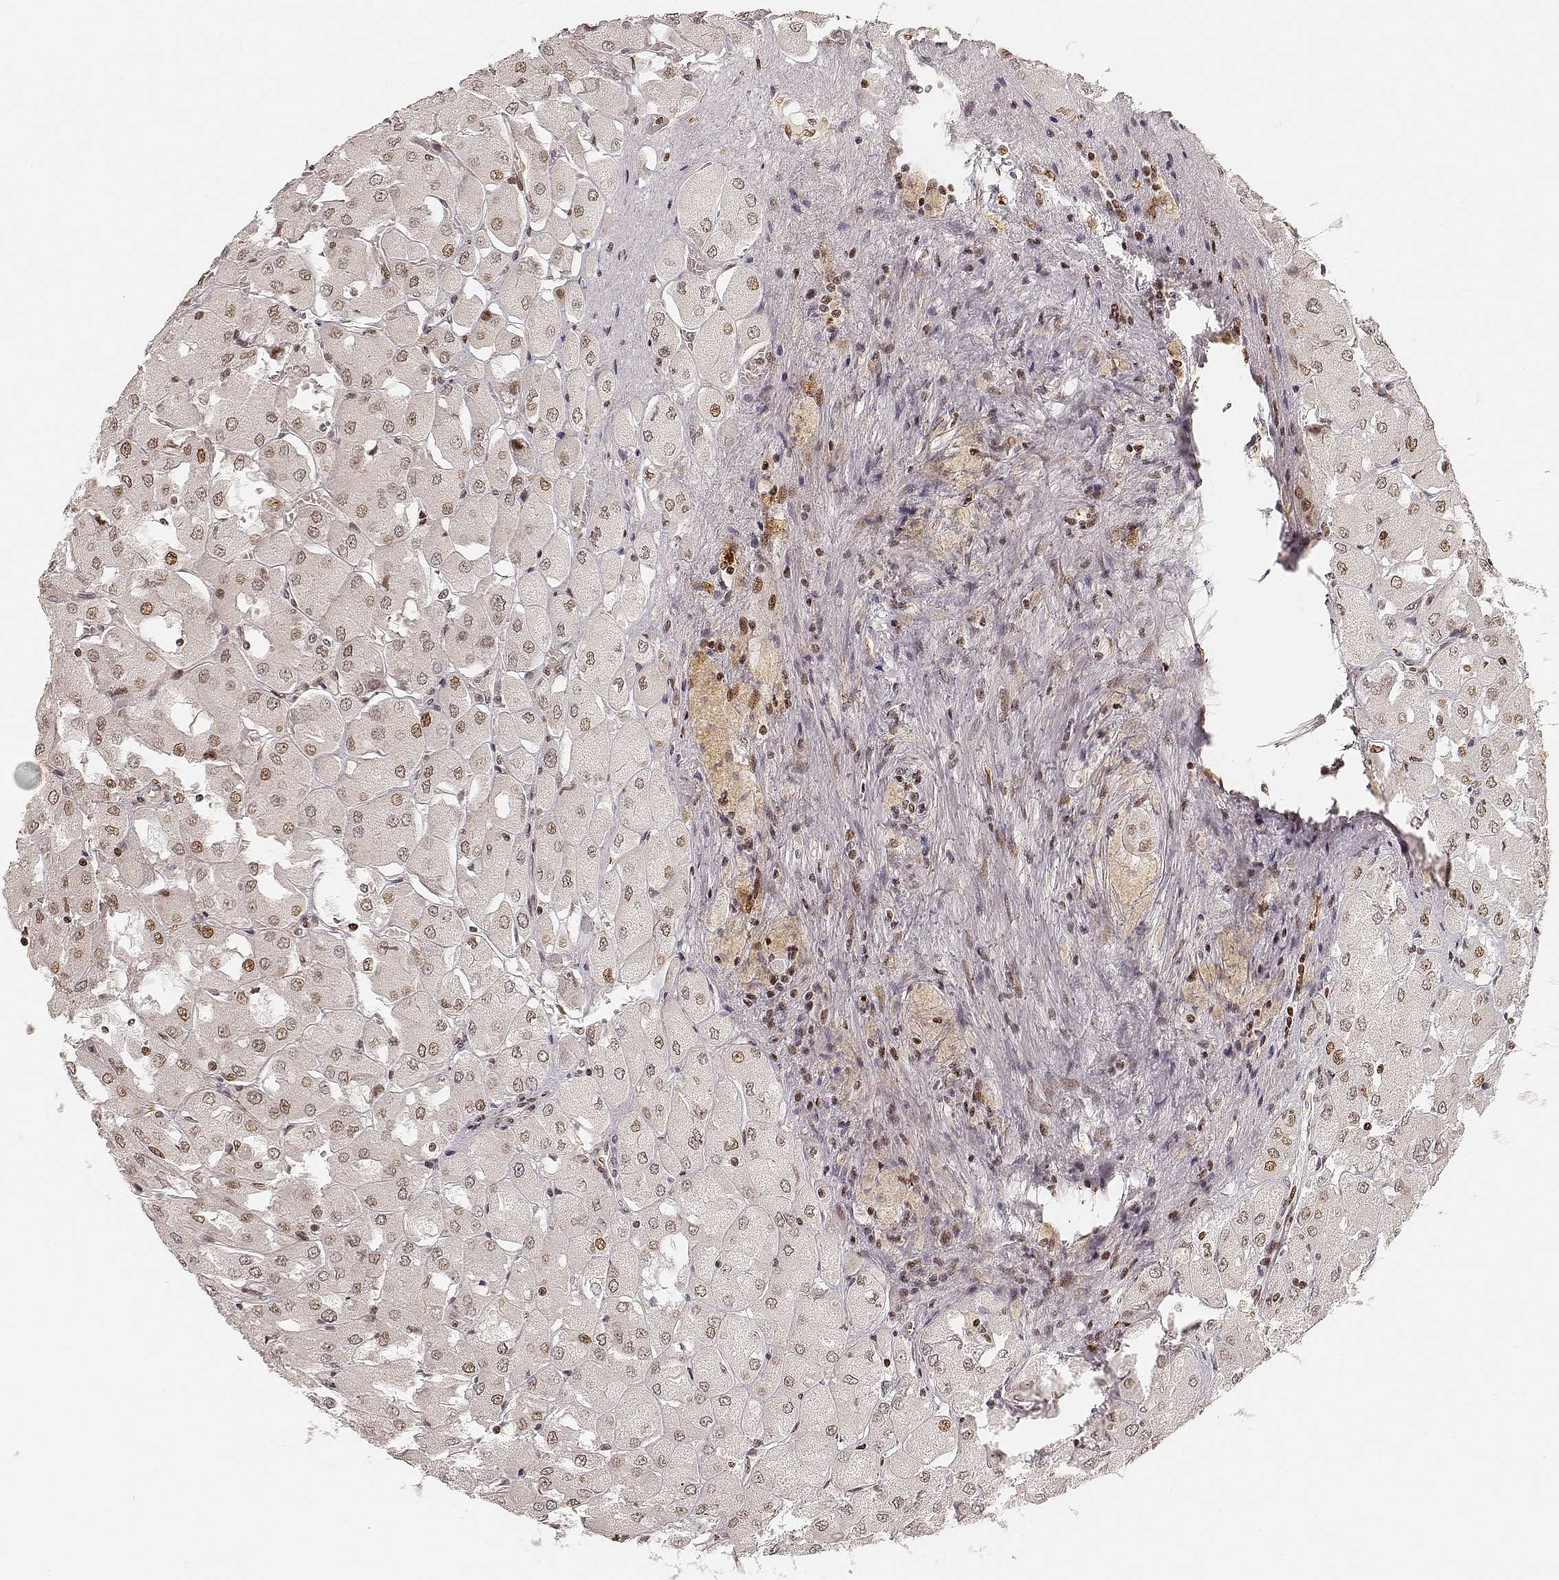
{"staining": {"intensity": "moderate", "quantity": ">75%", "location": "nuclear"}, "tissue": "renal cancer", "cell_type": "Tumor cells", "image_type": "cancer", "snomed": [{"axis": "morphology", "description": "Adenocarcinoma, NOS"}, {"axis": "topography", "description": "Kidney"}], "caption": "A histopathology image of human renal cancer (adenocarcinoma) stained for a protein demonstrates moderate nuclear brown staining in tumor cells.", "gene": "HNRNPC", "patient": {"sex": "male", "age": 72}}